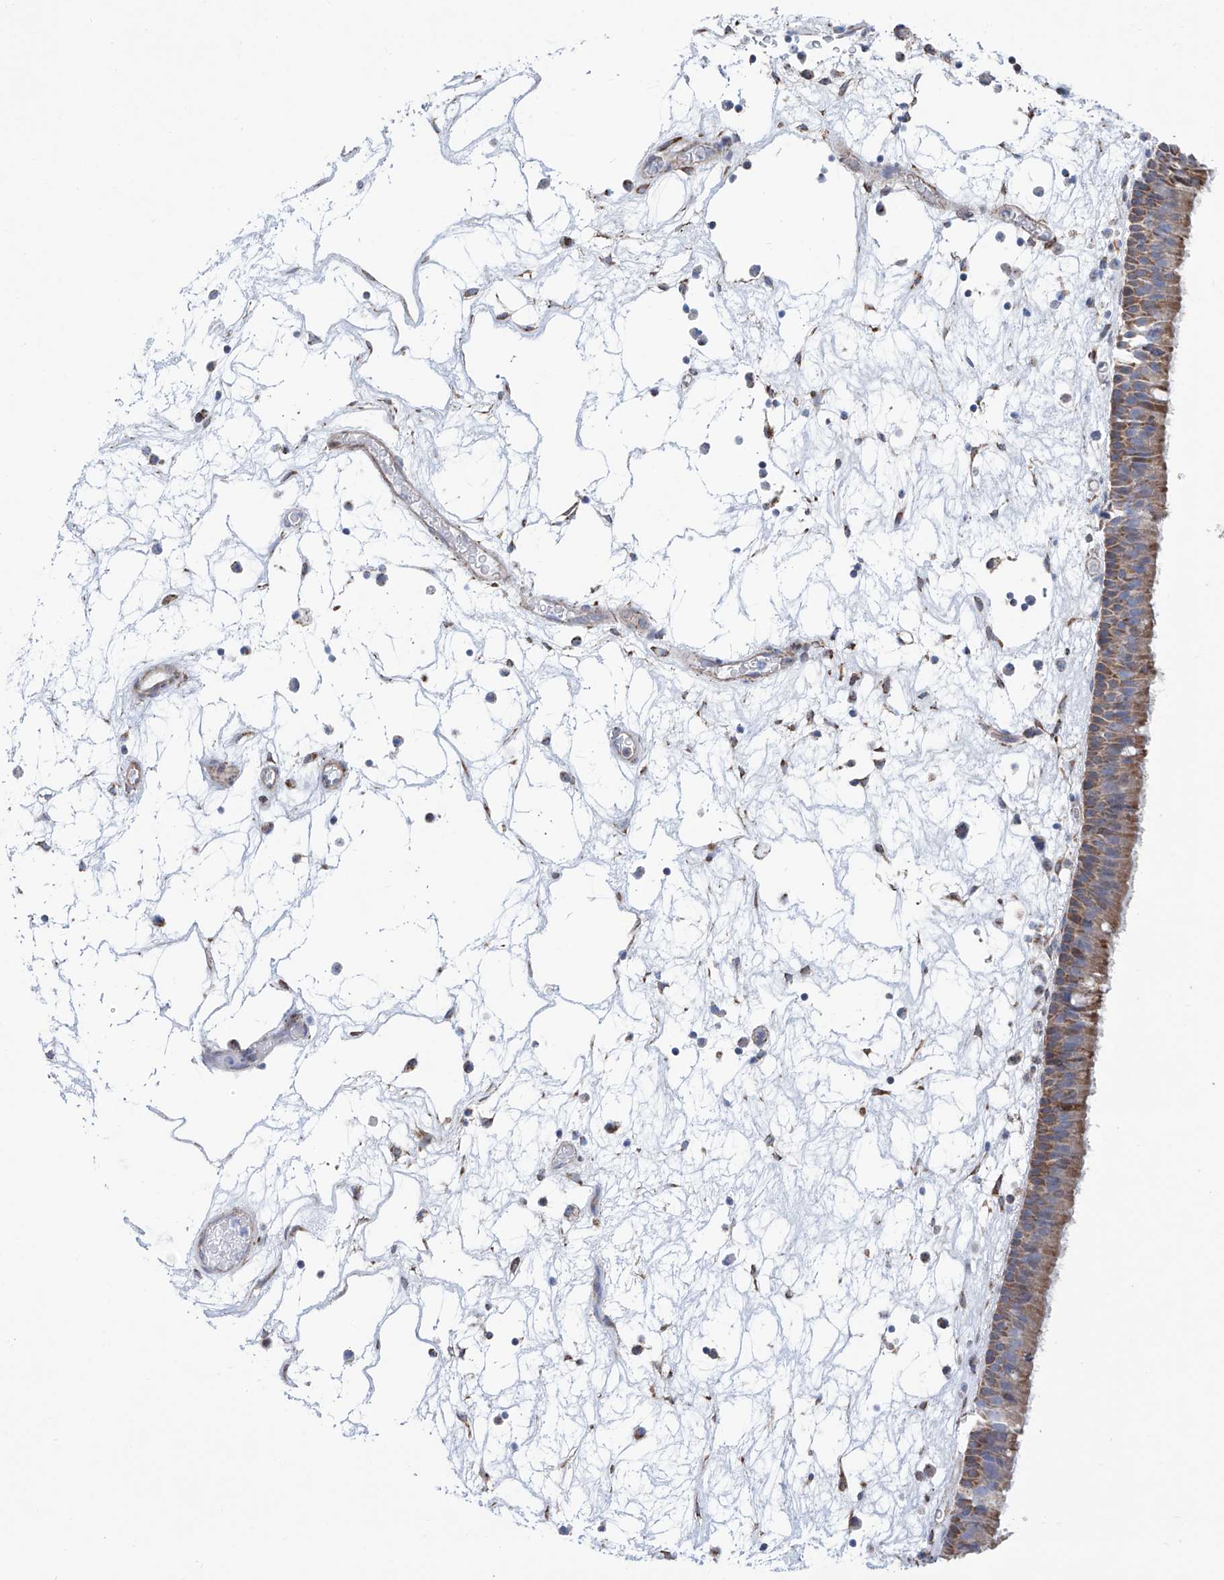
{"staining": {"intensity": "moderate", "quantity": ">75%", "location": "cytoplasmic/membranous"}, "tissue": "nasopharynx", "cell_type": "Respiratory epithelial cells", "image_type": "normal", "snomed": [{"axis": "morphology", "description": "Normal tissue, NOS"}, {"axis": "morphology", "description": "Inflammation, NOS"}, {"axis": "morphology", "description": "Malignant melanoma, Metastatic site"}, {"axis": "topography", "description": "Nasopharynx"}], "caption": "Moderate cytoplasmic/membranous positivity is seen in about >75% of respiratory epithelial cells in normal nasopharynx. The protein of interest is shown in brown color, while the nuclei are stained blue.", "gene": "ALDH6A1", "patient": {"sex": "male", "age": 70}}